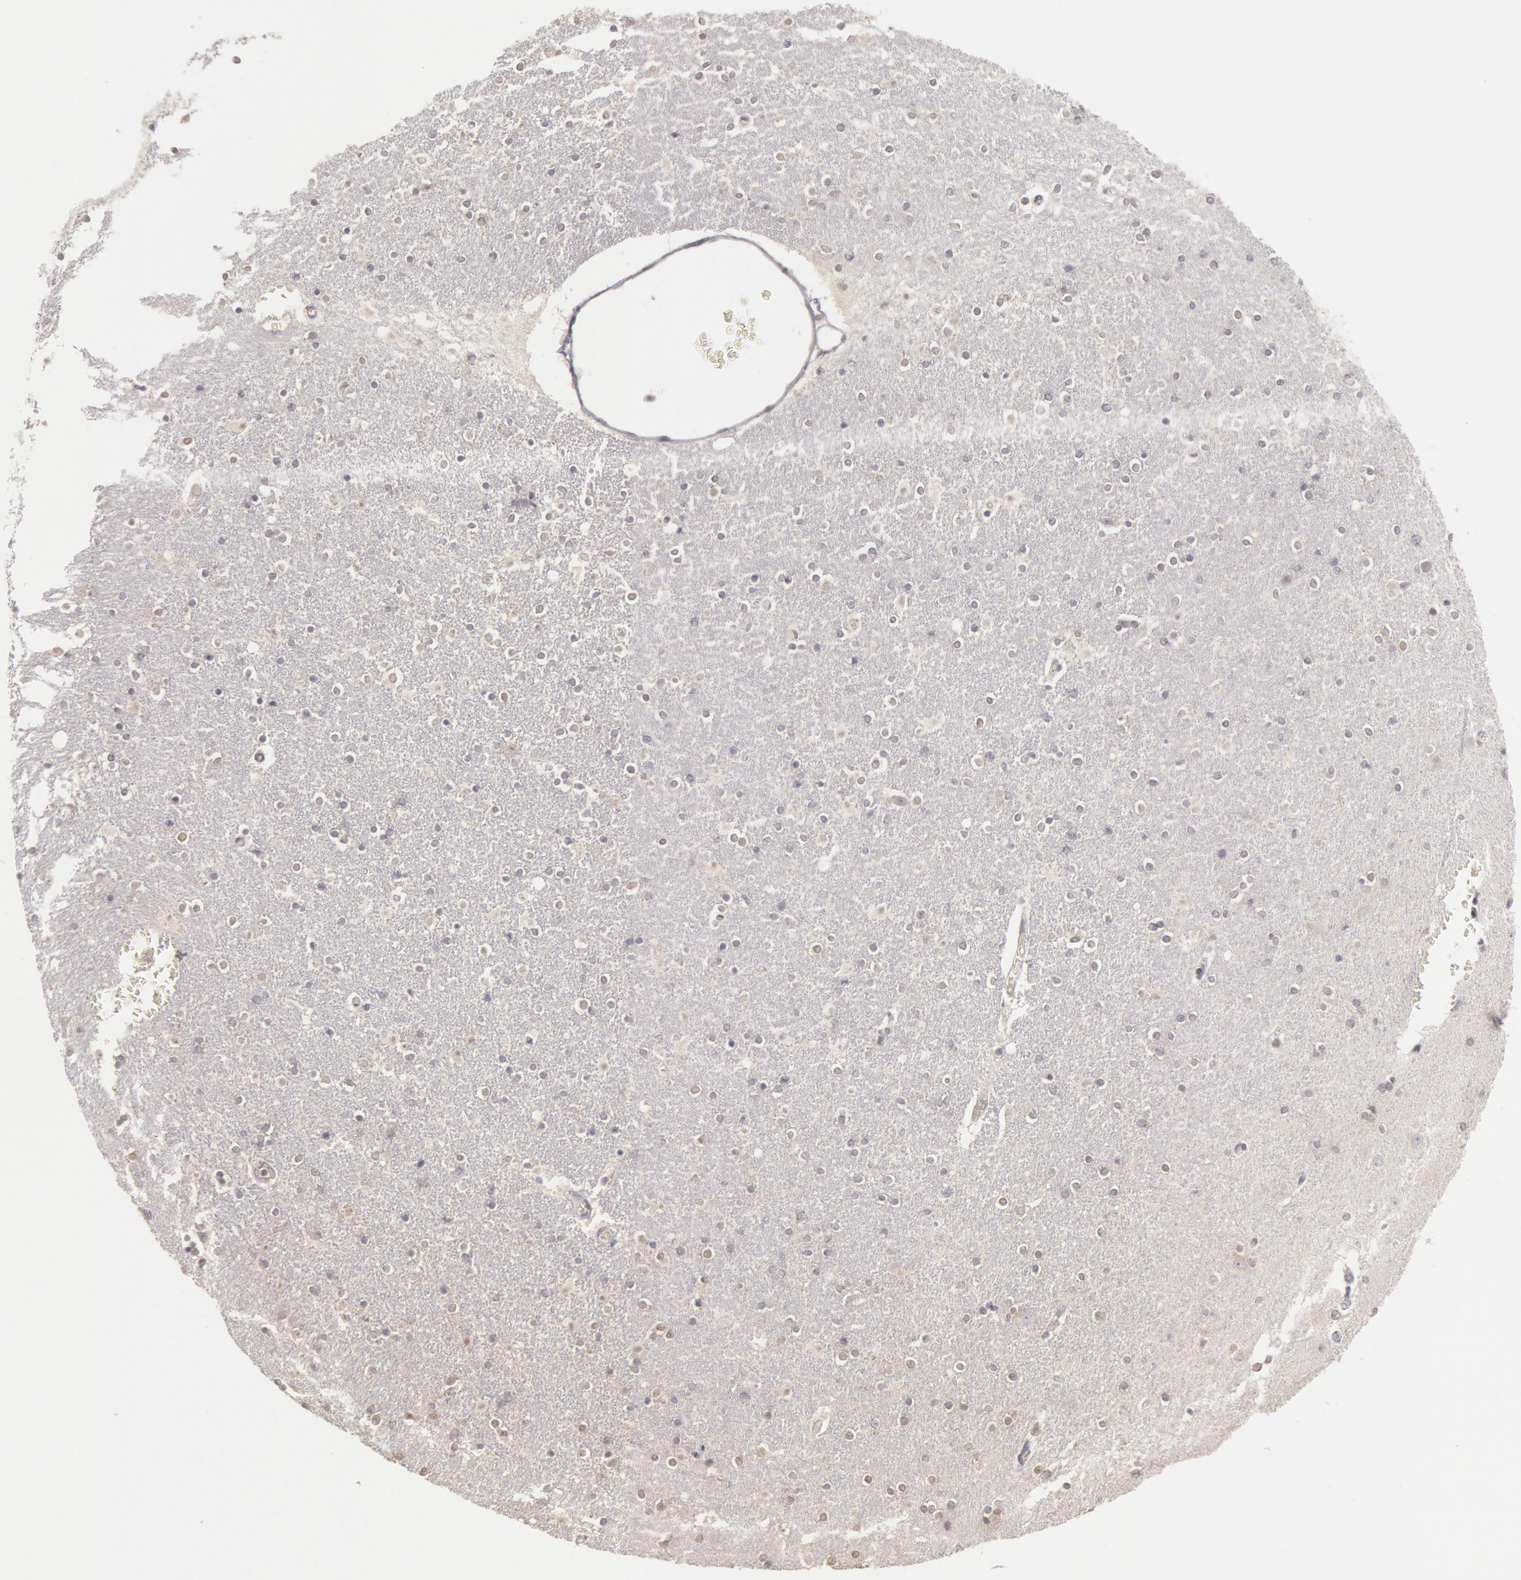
{"staining": {"intensity": "negative", "quantity": "none", "location": "none"}, "tissue": "caudate", "cell_type": "Glial cells", "image_type": "normal", "snomed": [{"axis": "morphology", "description": "Normal tissue, NOS"}, {"axis": "topography", "description": "Lateral ventricle wall"}], "caption": "Immunohistochemistry (IHC) of normal caudate exhibits no staining in glial cells. Brightfield microscopy of immunohistochemistry stained with DAB (3,3'-diaminobenzidine) (brown) and hematoxylin (blue), captured at high magnification.", "gene": "RIMBP3B", "patient": {"sex": "female", "age": 54}}